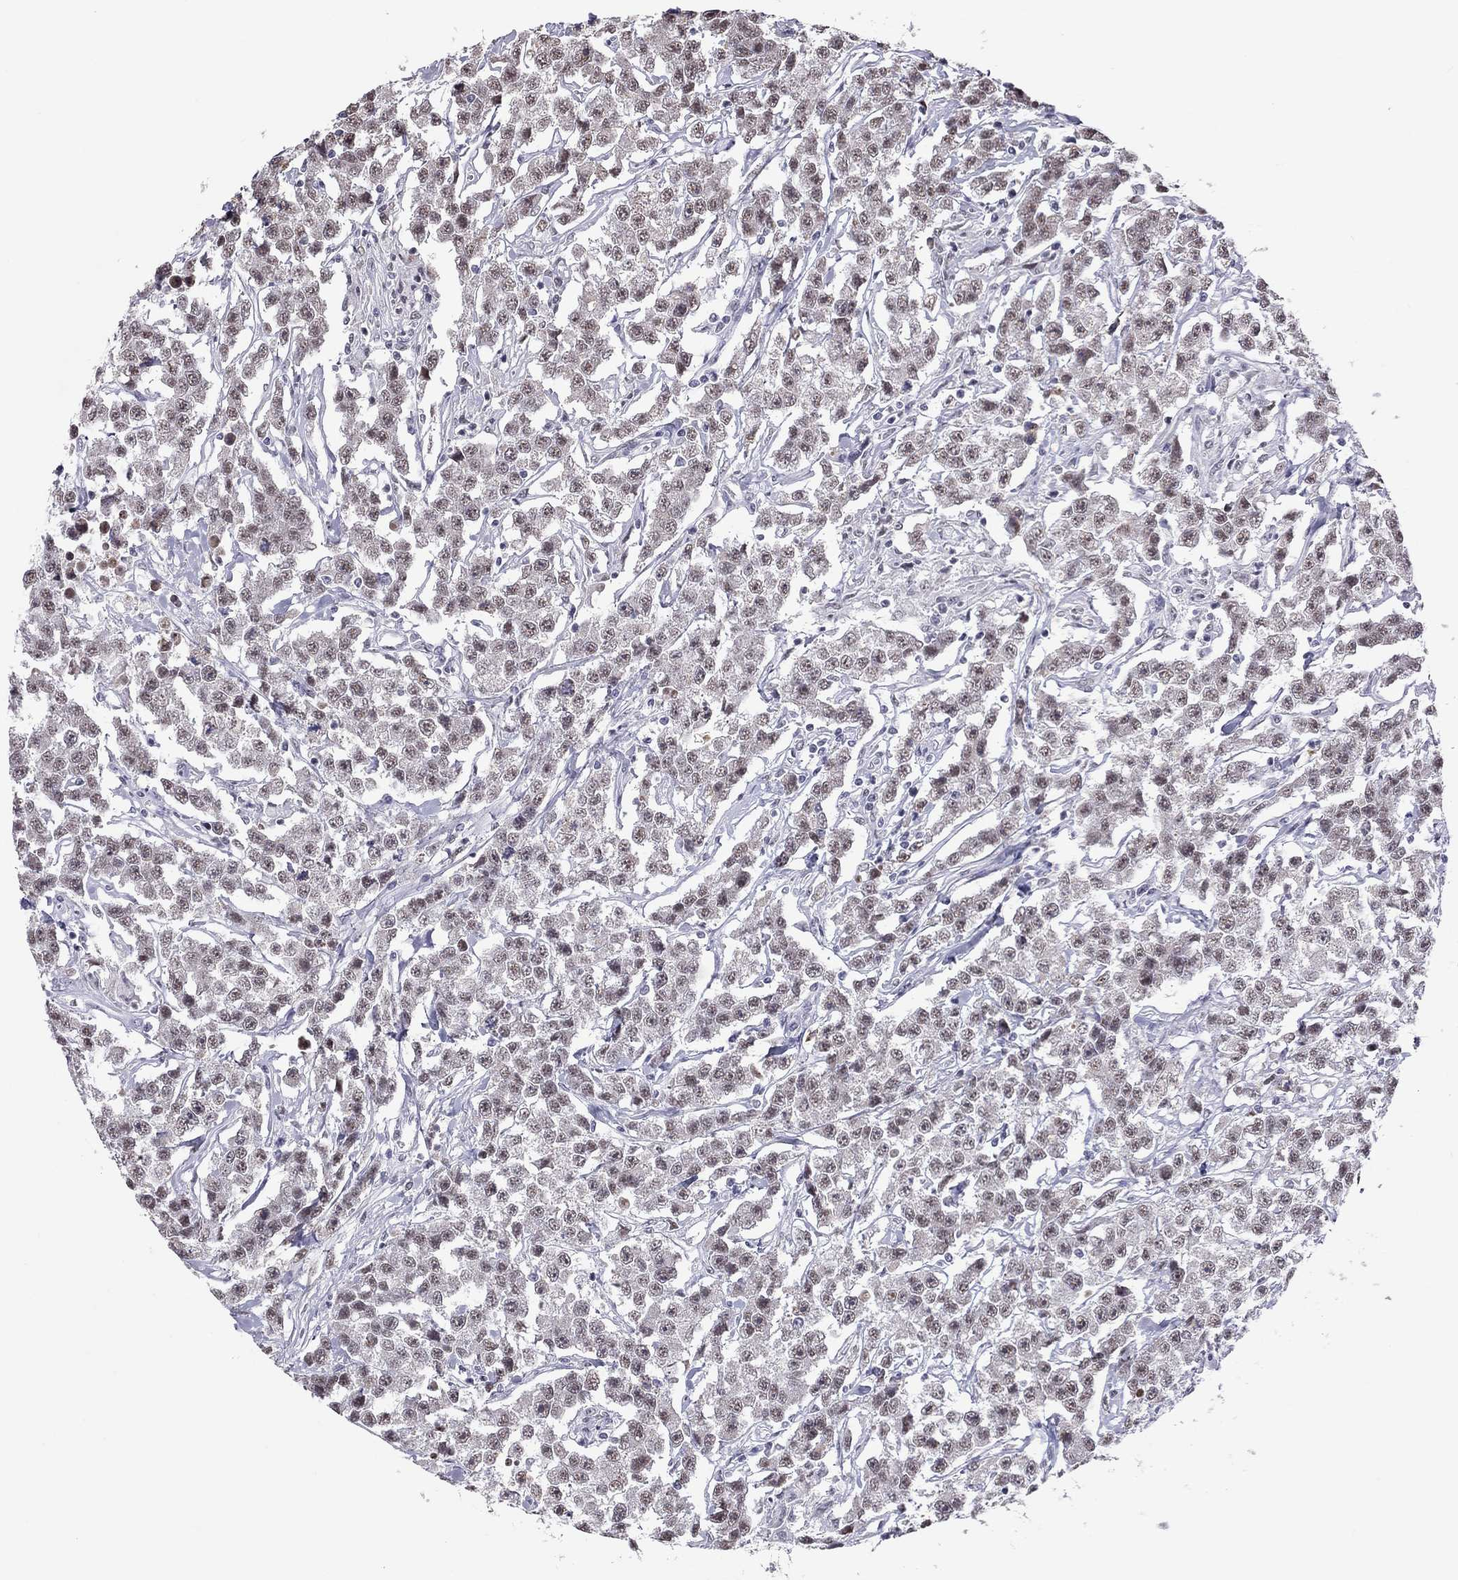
{"staining": {"intensity": "weak", "quantity": "25%-75%", "location": "nuclear"}, "tissue": "testis cancer", "cell_type": "Tumor cells", "image_type": "cancer", "snomed": [{"axis": "morphology", "description": "Seminoma, NOS"}, {"axis": "topography", "description": "Testis"}], "caption": "This histopathology image demonstrates immunohistochemistry staining of testis cancer (seminoma), with low weak nuclear expression in about 25%-75% of tumor cells.", "gene": "PPP1R3A", "patient": {"sex": "male", "age": 59}}